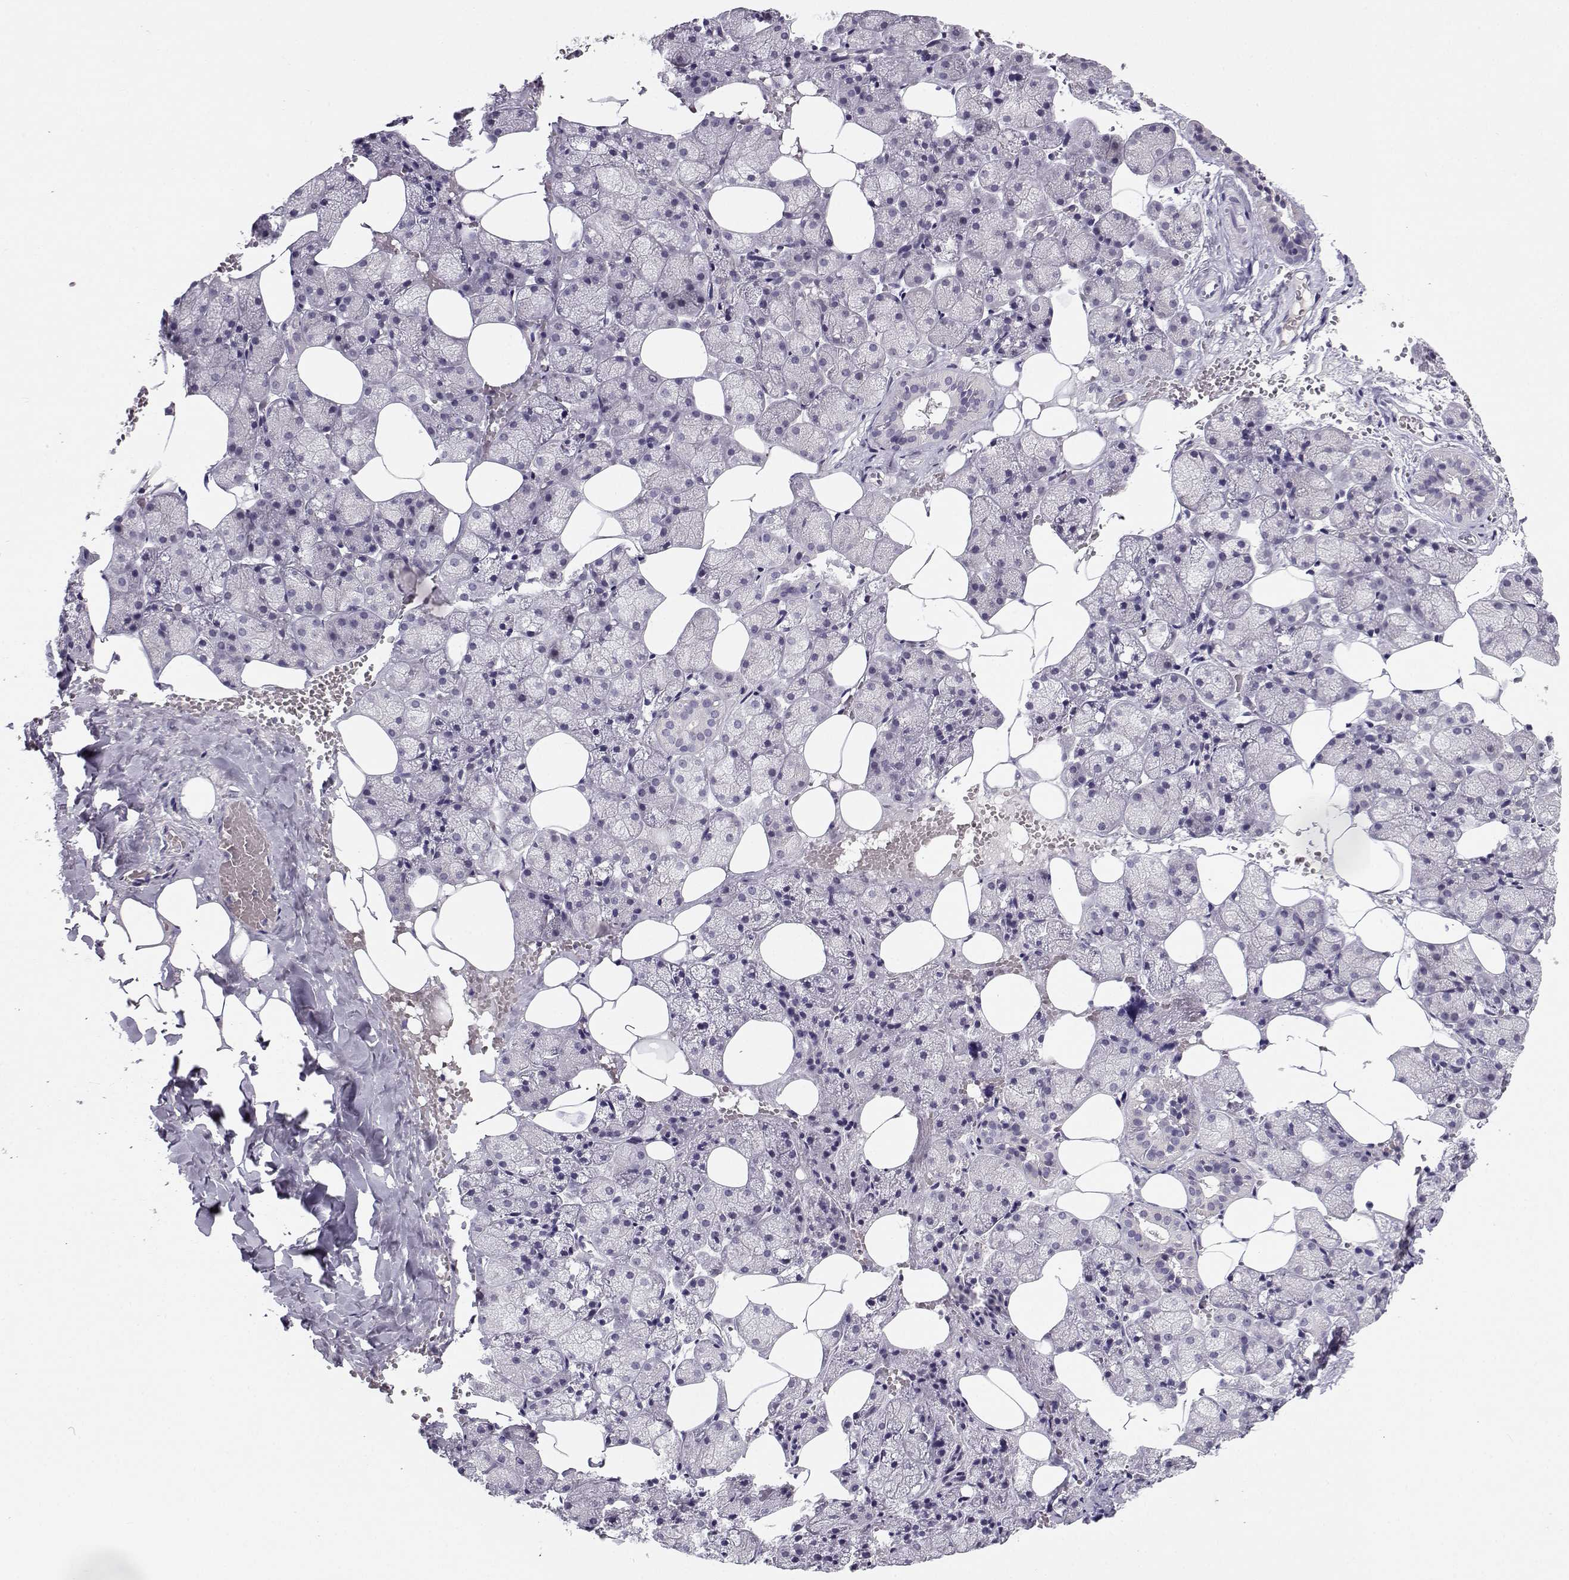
{"staining": {"intensity": "negative", "quantity": "none", "location": "none"}, "tissue": "salivary gland", "cell_type": "Glandular cells", "image_type": "normal", "snomed": [{"axis": "morphology", "description": "Normal tissue, NOS"}, {"axis": "topography", "description": "Salivary gland"}], "caption": "Human salivary gland stained for a protein using IHC demonstrates no positivity in glandular cells.", "gene": "CFAP77", "patient": {"sex": "male", "age": 38}}